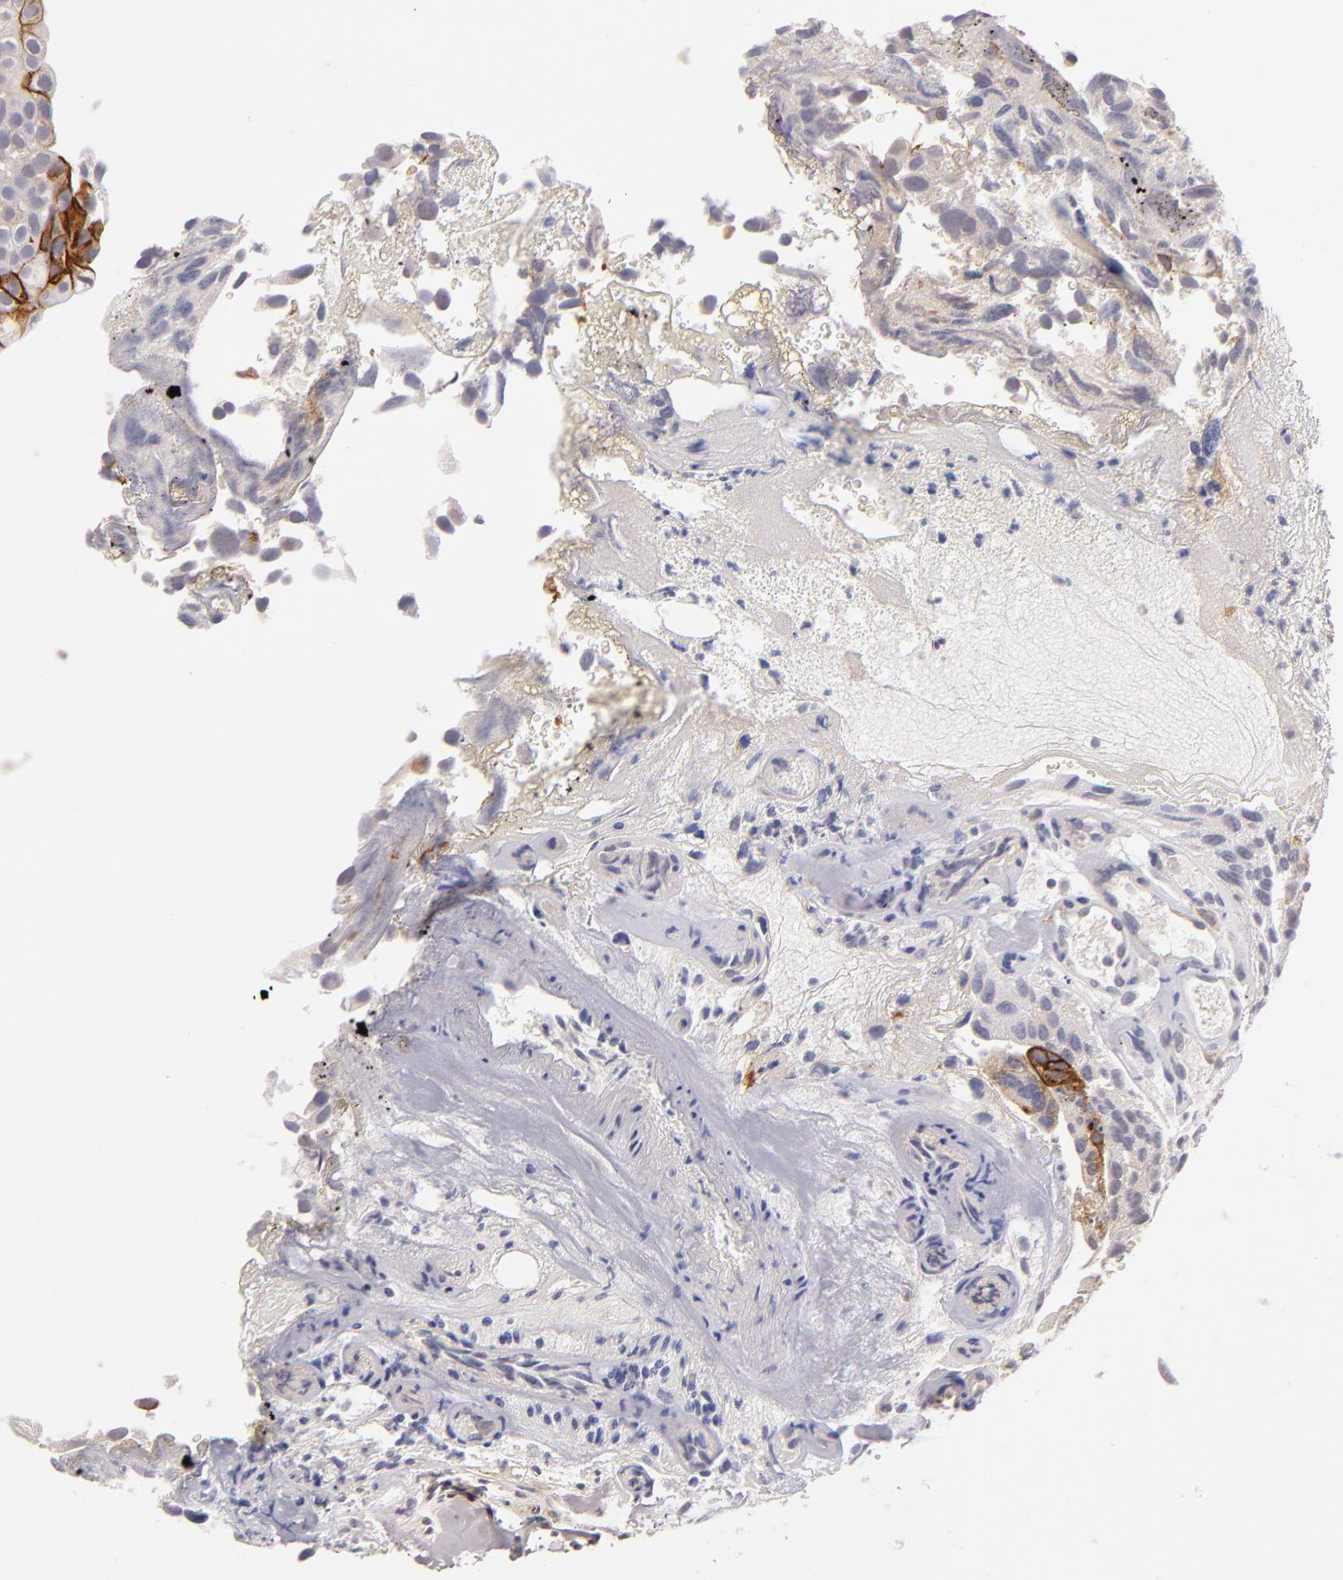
{"staining": {"intensity": "strong", "quantity": "25%-75%", "location": "cytoplasmic/membranous"}, "tissue": "urothelial cancer", "cell_type": "Tumor cells", "image_type": "cancer", "snomed": [{"axis": "morphology", "description": "Urothelial carcinoma, High grade"}, {"axis": "topography", "description": "Urinary bladder"}], "caption": "The micrograph demonstrates immunohistochemical staining of urothelial cancer. There is strong cytoplasmic/membranous staining is present in about 25%-75% of tumor cells.", "gene": "THBD", "patient": {"sex": "male", "age": 72}}